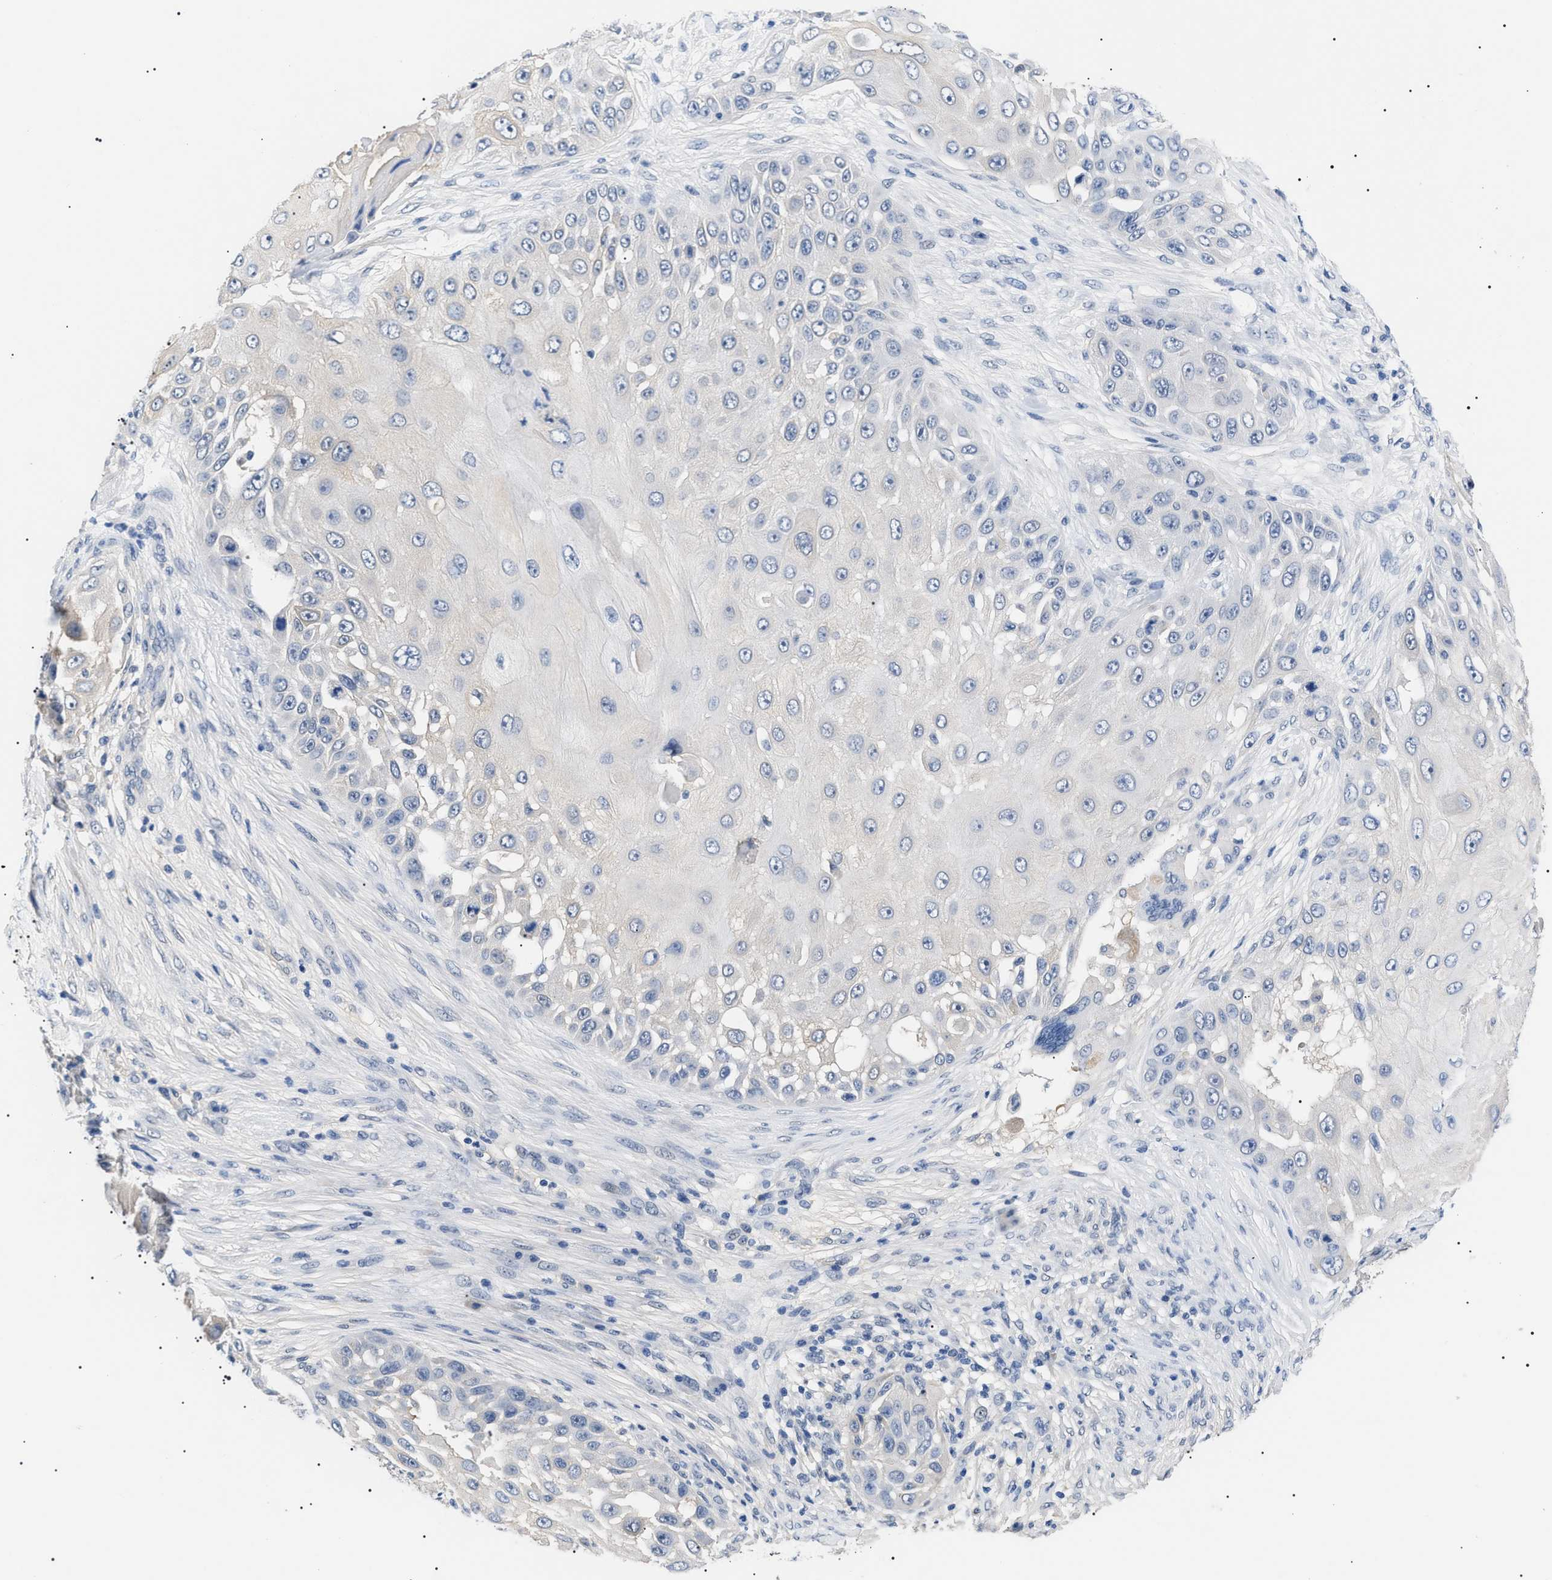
{"staining": {"intensity": "negative", "quantity": "none", "location": "none"}, "tissue": "skin cancer", "cell_type": "Tumor cells", "image_type": "cancer", "snomed": [{"axis": "morphology", "description": "Squamous cell carcinoma, NOS"}, {"axis": "topography", "description": "Skin"}], "caption": "DAB immunohistochemical staining of human skin cancer demonstrates no significant expression in tumor cells. Brightfield microscopy of IHC stained with DAB (3,3'-diaminobenzidine) (brown) and hematoxylin (blue), captured at high magnification.", "gene": "PRRT2", "patient": {"sex": "female", "age": 44}}